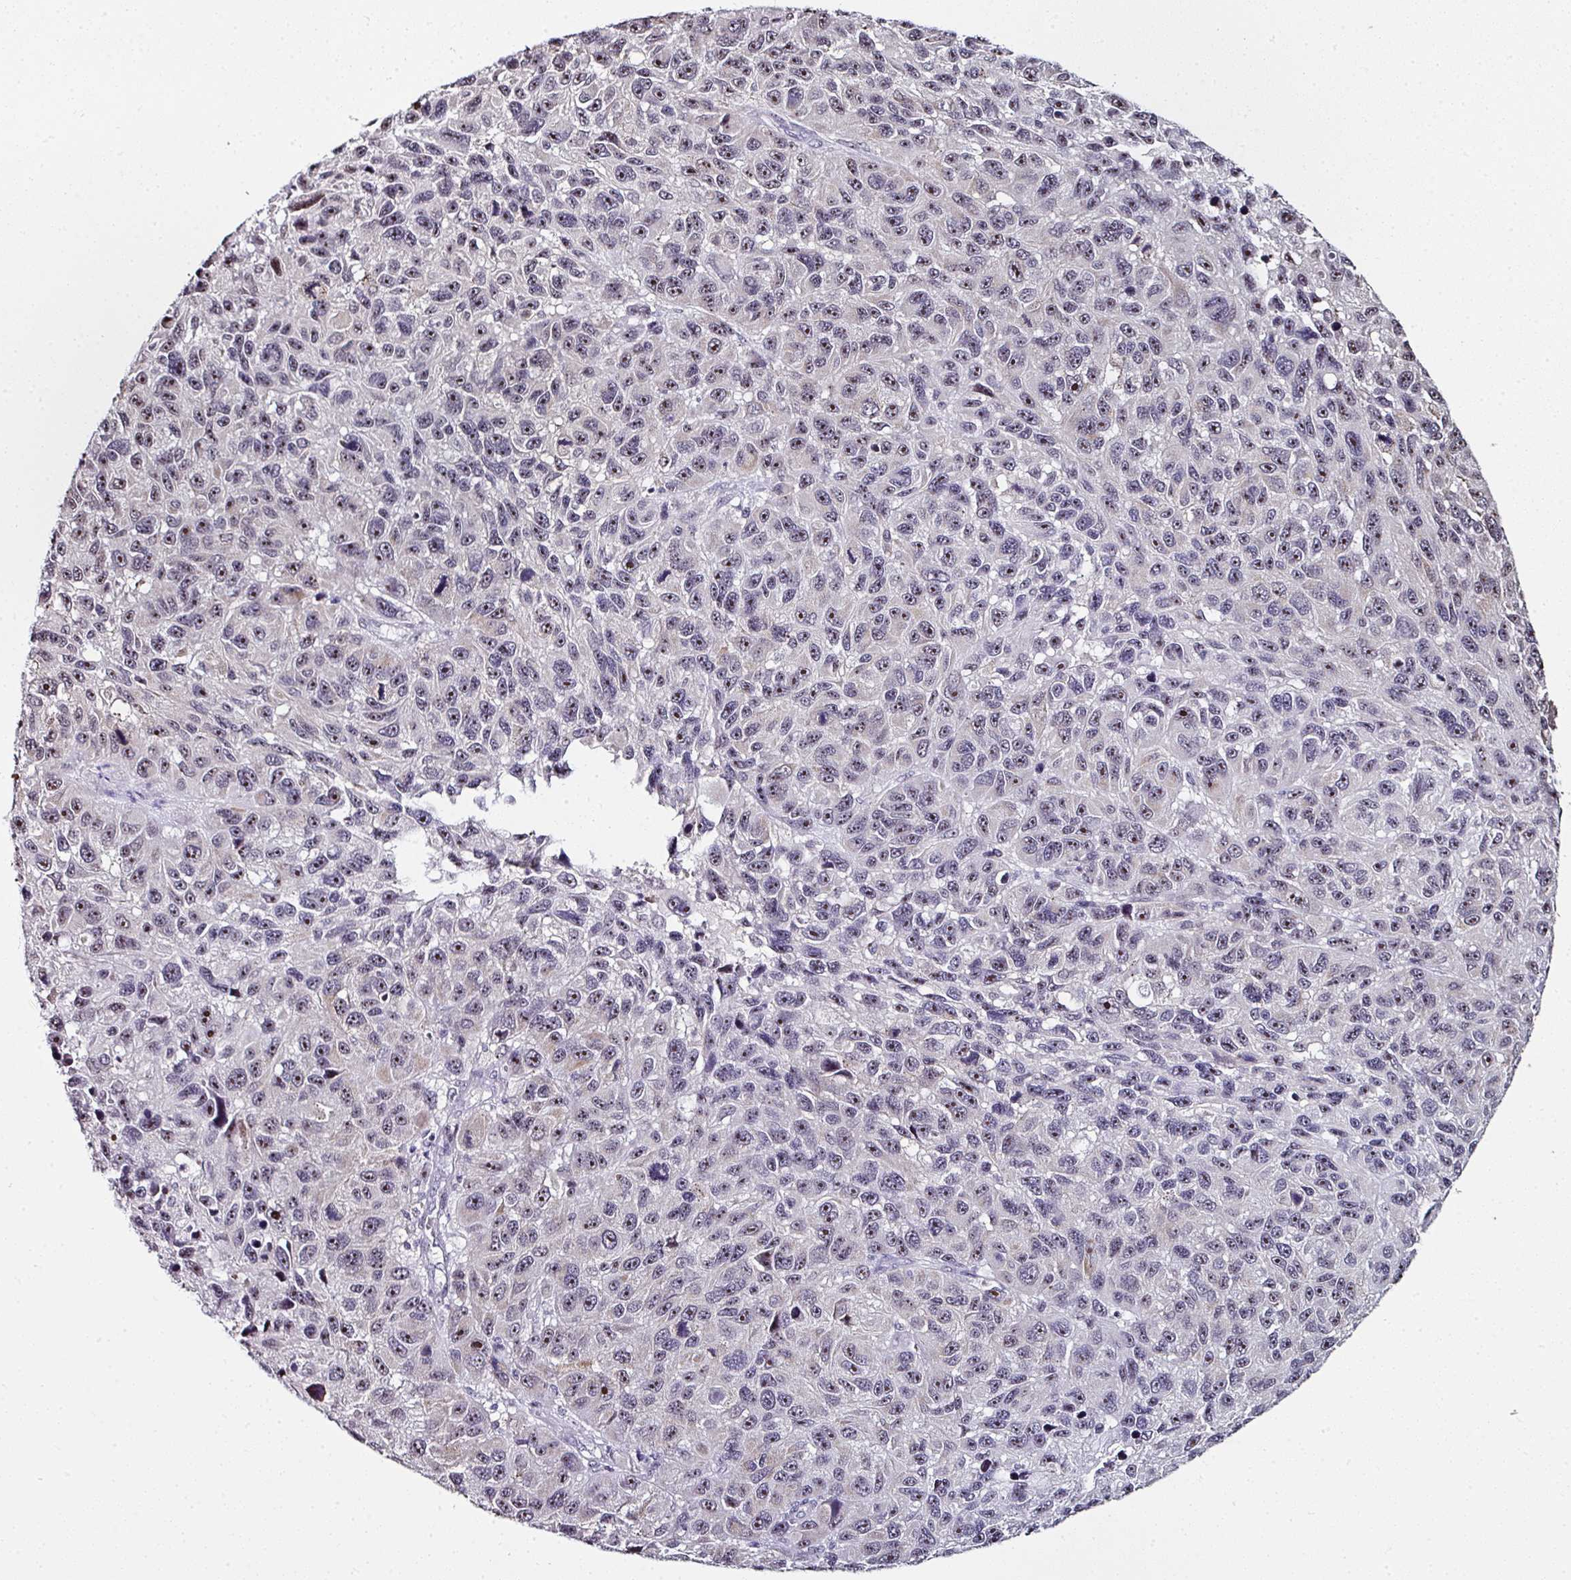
{"staining": {"intensity": "moderate", "quantity": "25%-75%", "location": "cytoplasmic/membranous,nuclear"}, "tissue": "melanoma", "cell_type": "Tumor cells", "image_type": "cancer", "snomed": [{"axis": "morphology", "description": "Malignant melanoma, NOS"}, {"axis": "topography", "description": "Skin"}], "caption": "DAB (3,3'-diaminobenzidine) immunohistochemical staining of melanoma exhibits moderate cytoplasmic/membranous and nuclear protein positivity in approximately 25%-75% of tumor cells.", "gene": "NACC2", "patient": {"sex": "male", "age": 53}}